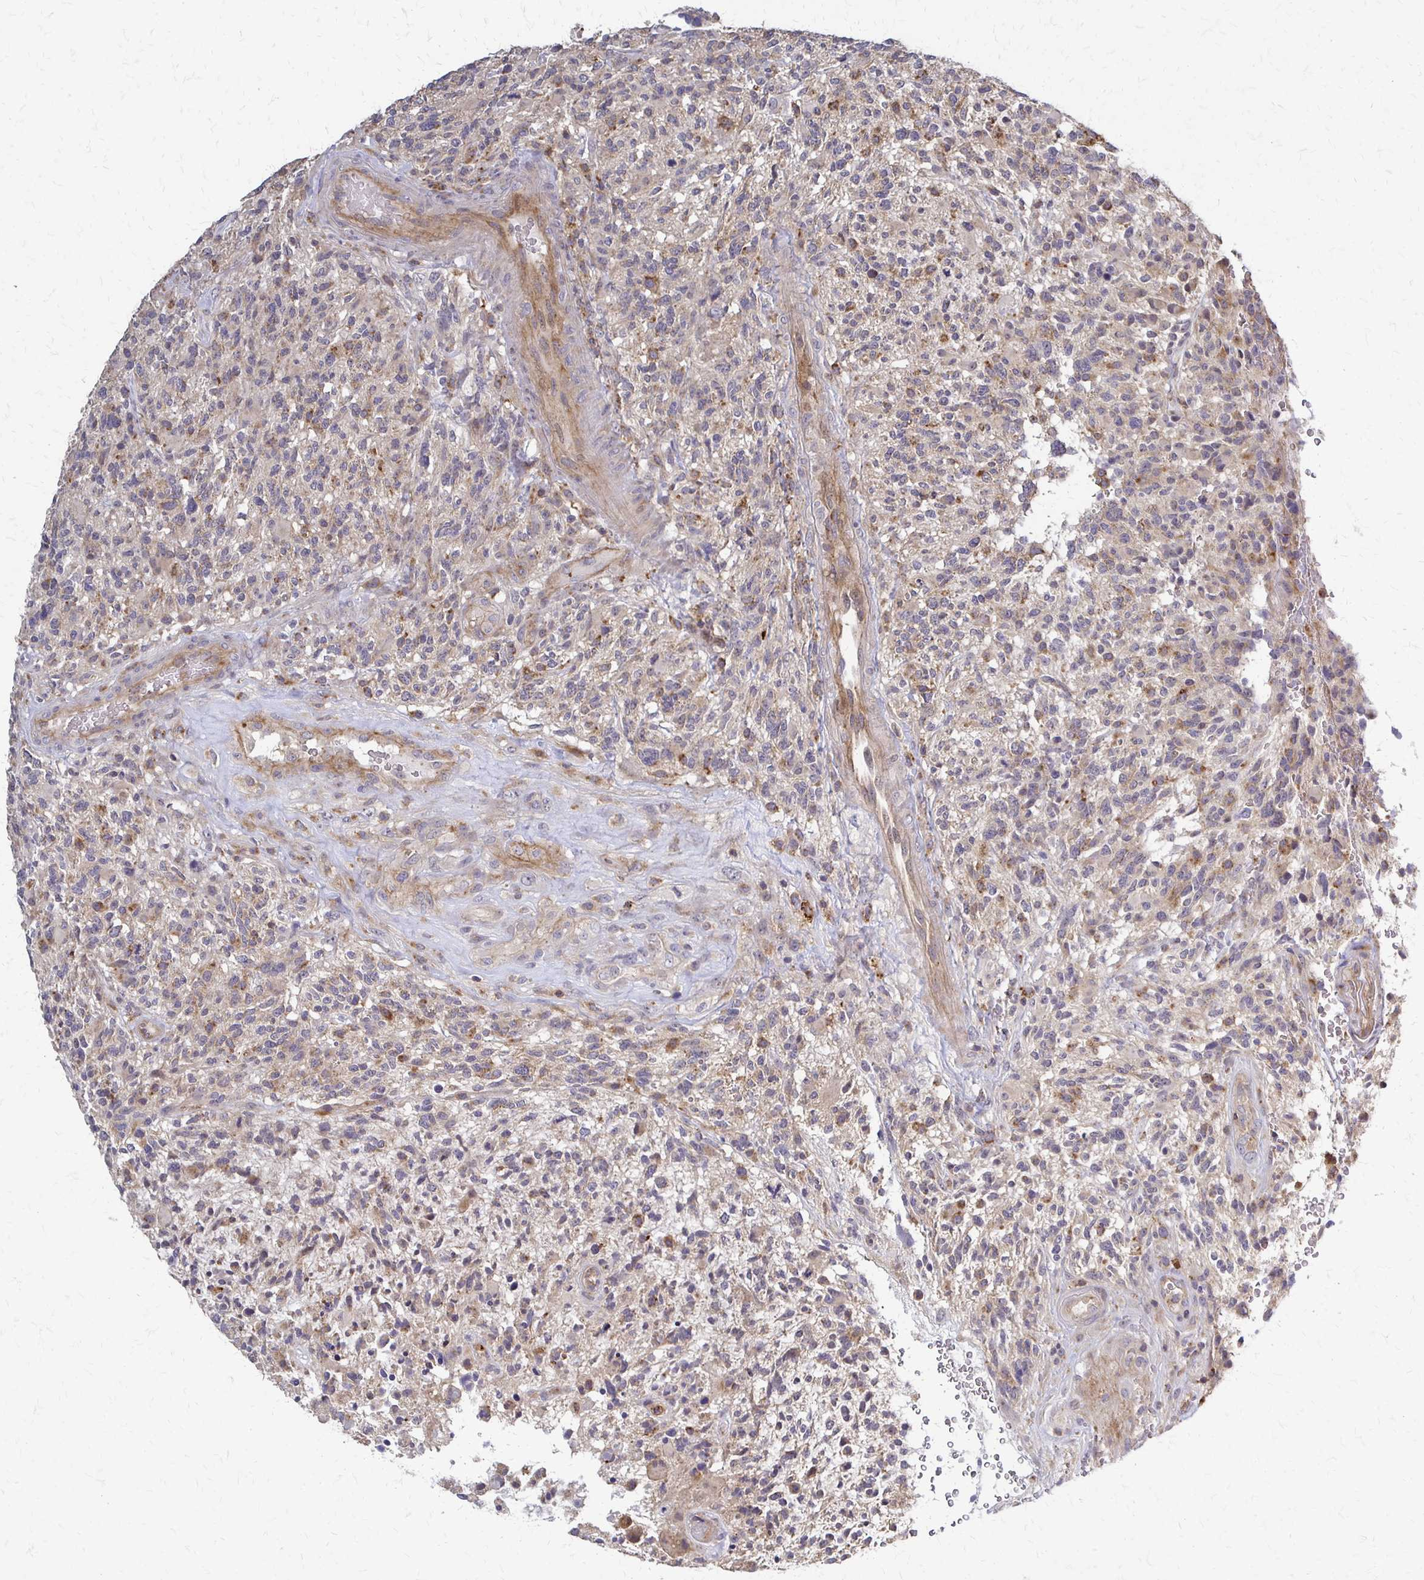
{"staining": {"intensity": "weak", "quantity": "25%-75%", "location": "cytoplasmic/membranous"}, "tissue": "glioma", "cell_type": "Tumor cells", "image_type": "cancer", "snomed": [{"axis": "morphology", "description": "Glioma, malignant, High grade"}, {"axis": "topography", "description": "Brain"}], "caption": "High-power microscopy captured an immunohistochemistry histopathology image of glioma, revealing weak cytoplasmic/membranous positivity in approximately 25%-75% of tumor cells.", "gene": "SLC9A9", "patient": {"sex": "female", "age": 71}}